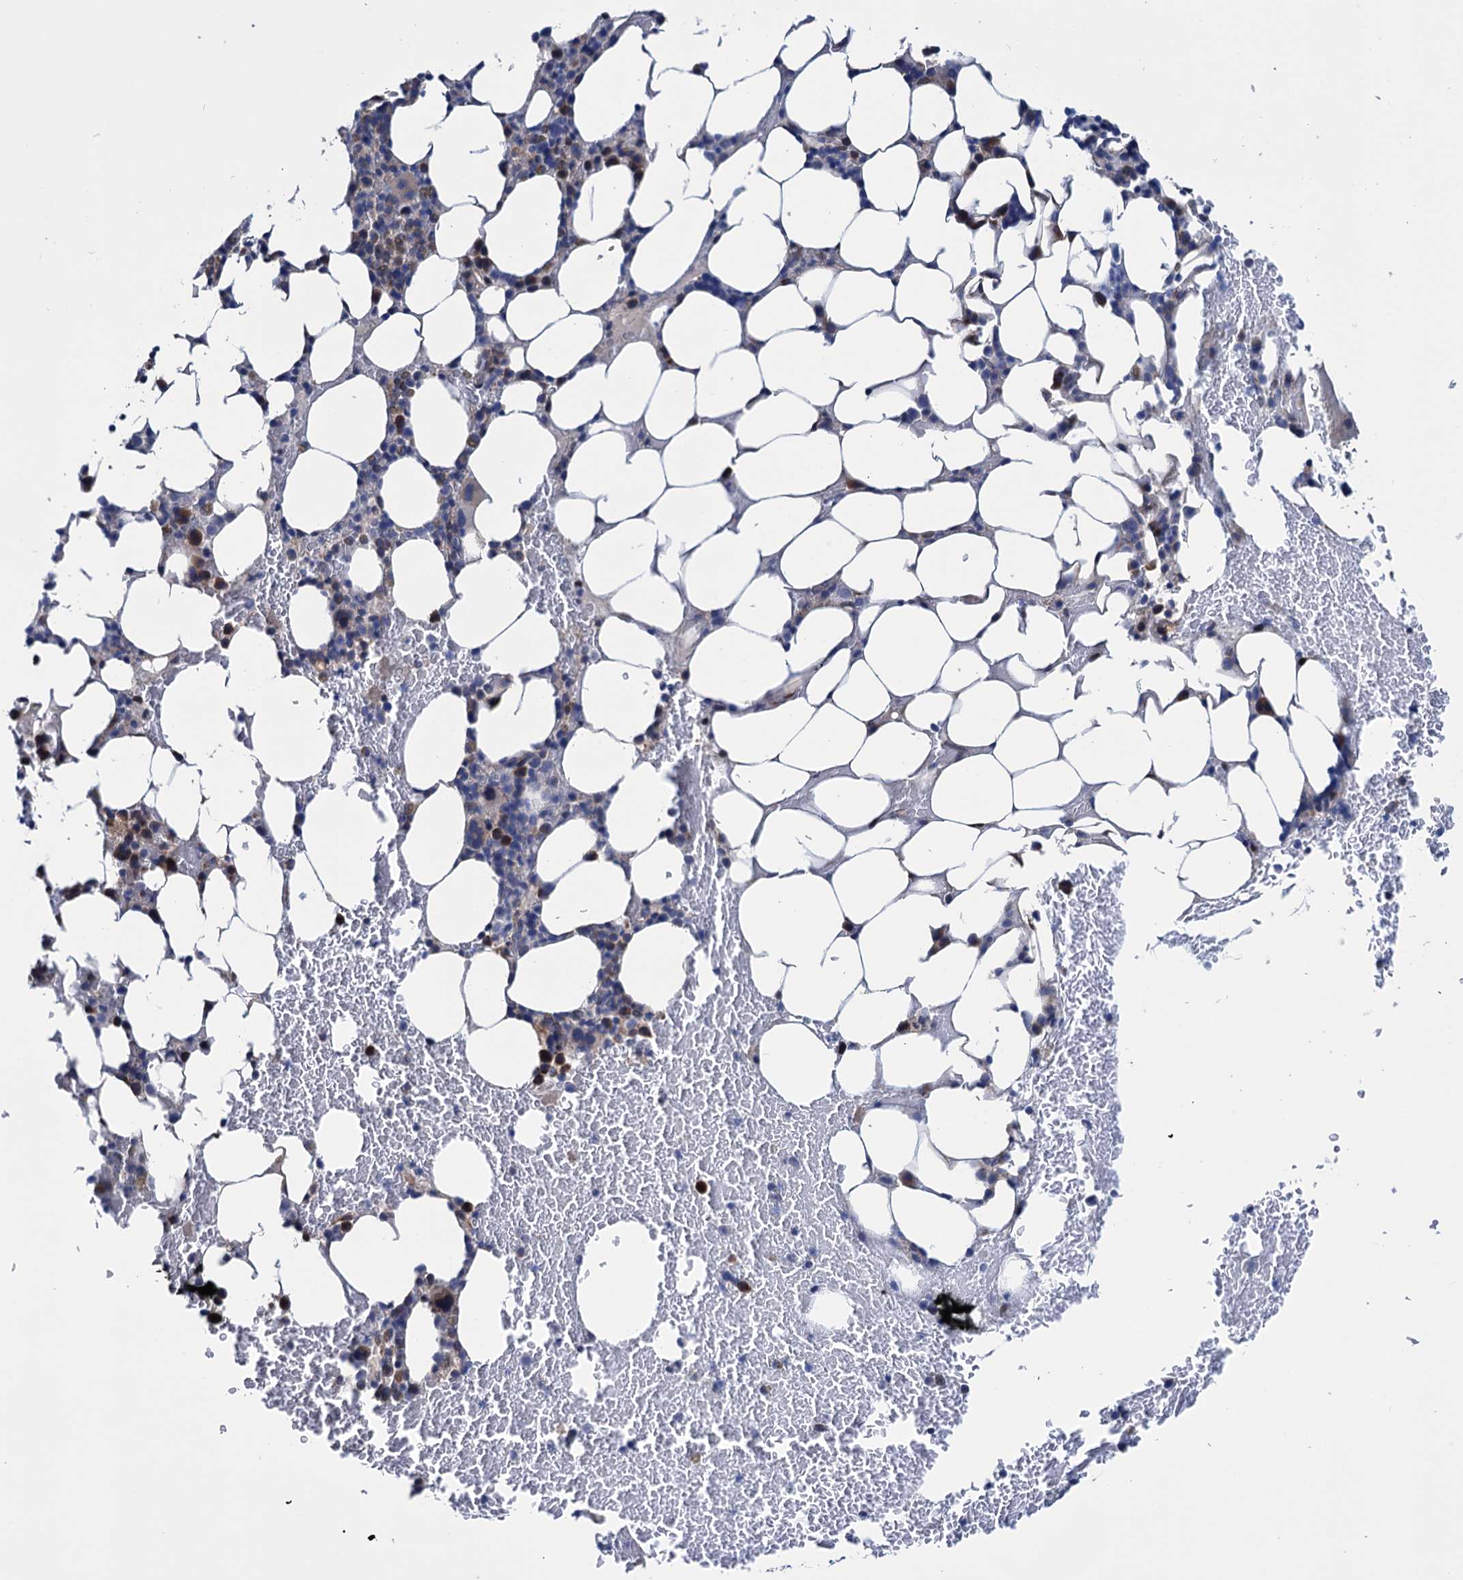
{"staining": {"intensity": "moderate", "quantity": "<25%", "location": "cytoplasmic/membranous"}, "tissue": "bone marrow", "cell_type": "Hematopoietic cells", "image_type": "normal", "snomed": [{"axis": "morphology", "description": "Normal tissue, NOS"}, {"axis": "topography", "description": "Bone marrow"}], "caption": "Hematopoietic cells demonstrate moderate cytoplasmic/membranous expression in about <25% of cells in benign bone marrow. Ihc stains the protein of interest in brown and the nuclei are stained blue.", "gene": "EYA4", "patient": {"sex": "male", "age": 78}}